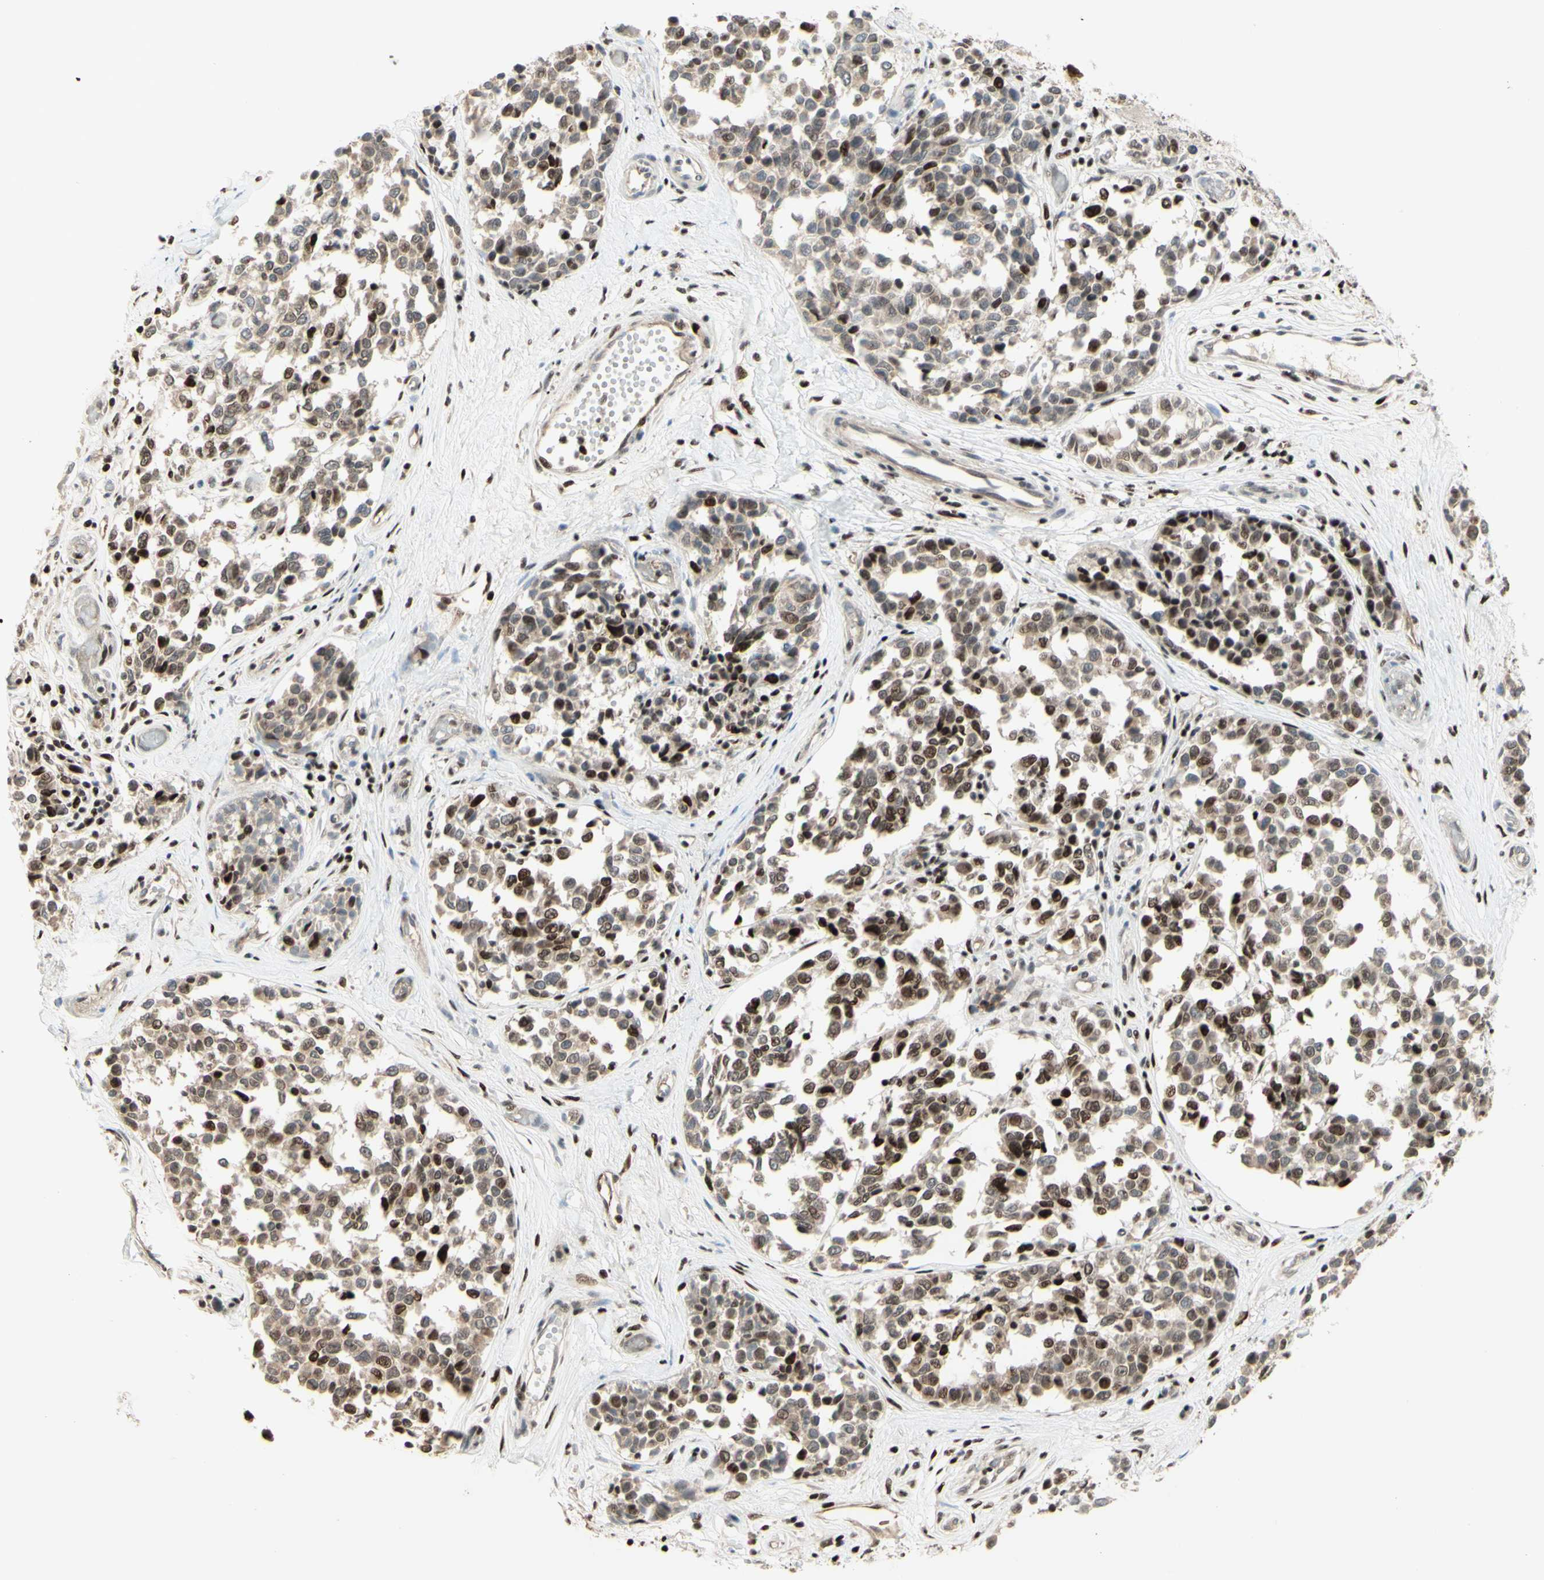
{"staining": {"intensity": "moderate", "quantity": "25%-75%", "location": "cytoplasmic/membranous,nuclear"}, "tissue": "melanoma", "cell_type": "Tumor cells", "image_type": "cancer", "snomed": [{"axis": "morphology", "description": "Malignant melanoma, NOS"}, {"axis": "topography", "description": "Skin"}], "caption": "Malignant melanoma was stained to show a protein in brown. There is medium levels of moderate cytoplasmic/membranous and nuclear positivity in approximately 25%-75% of tumor cells.", "gene": "CDKL5", "patient": {"sex": "female", "age": 64}}